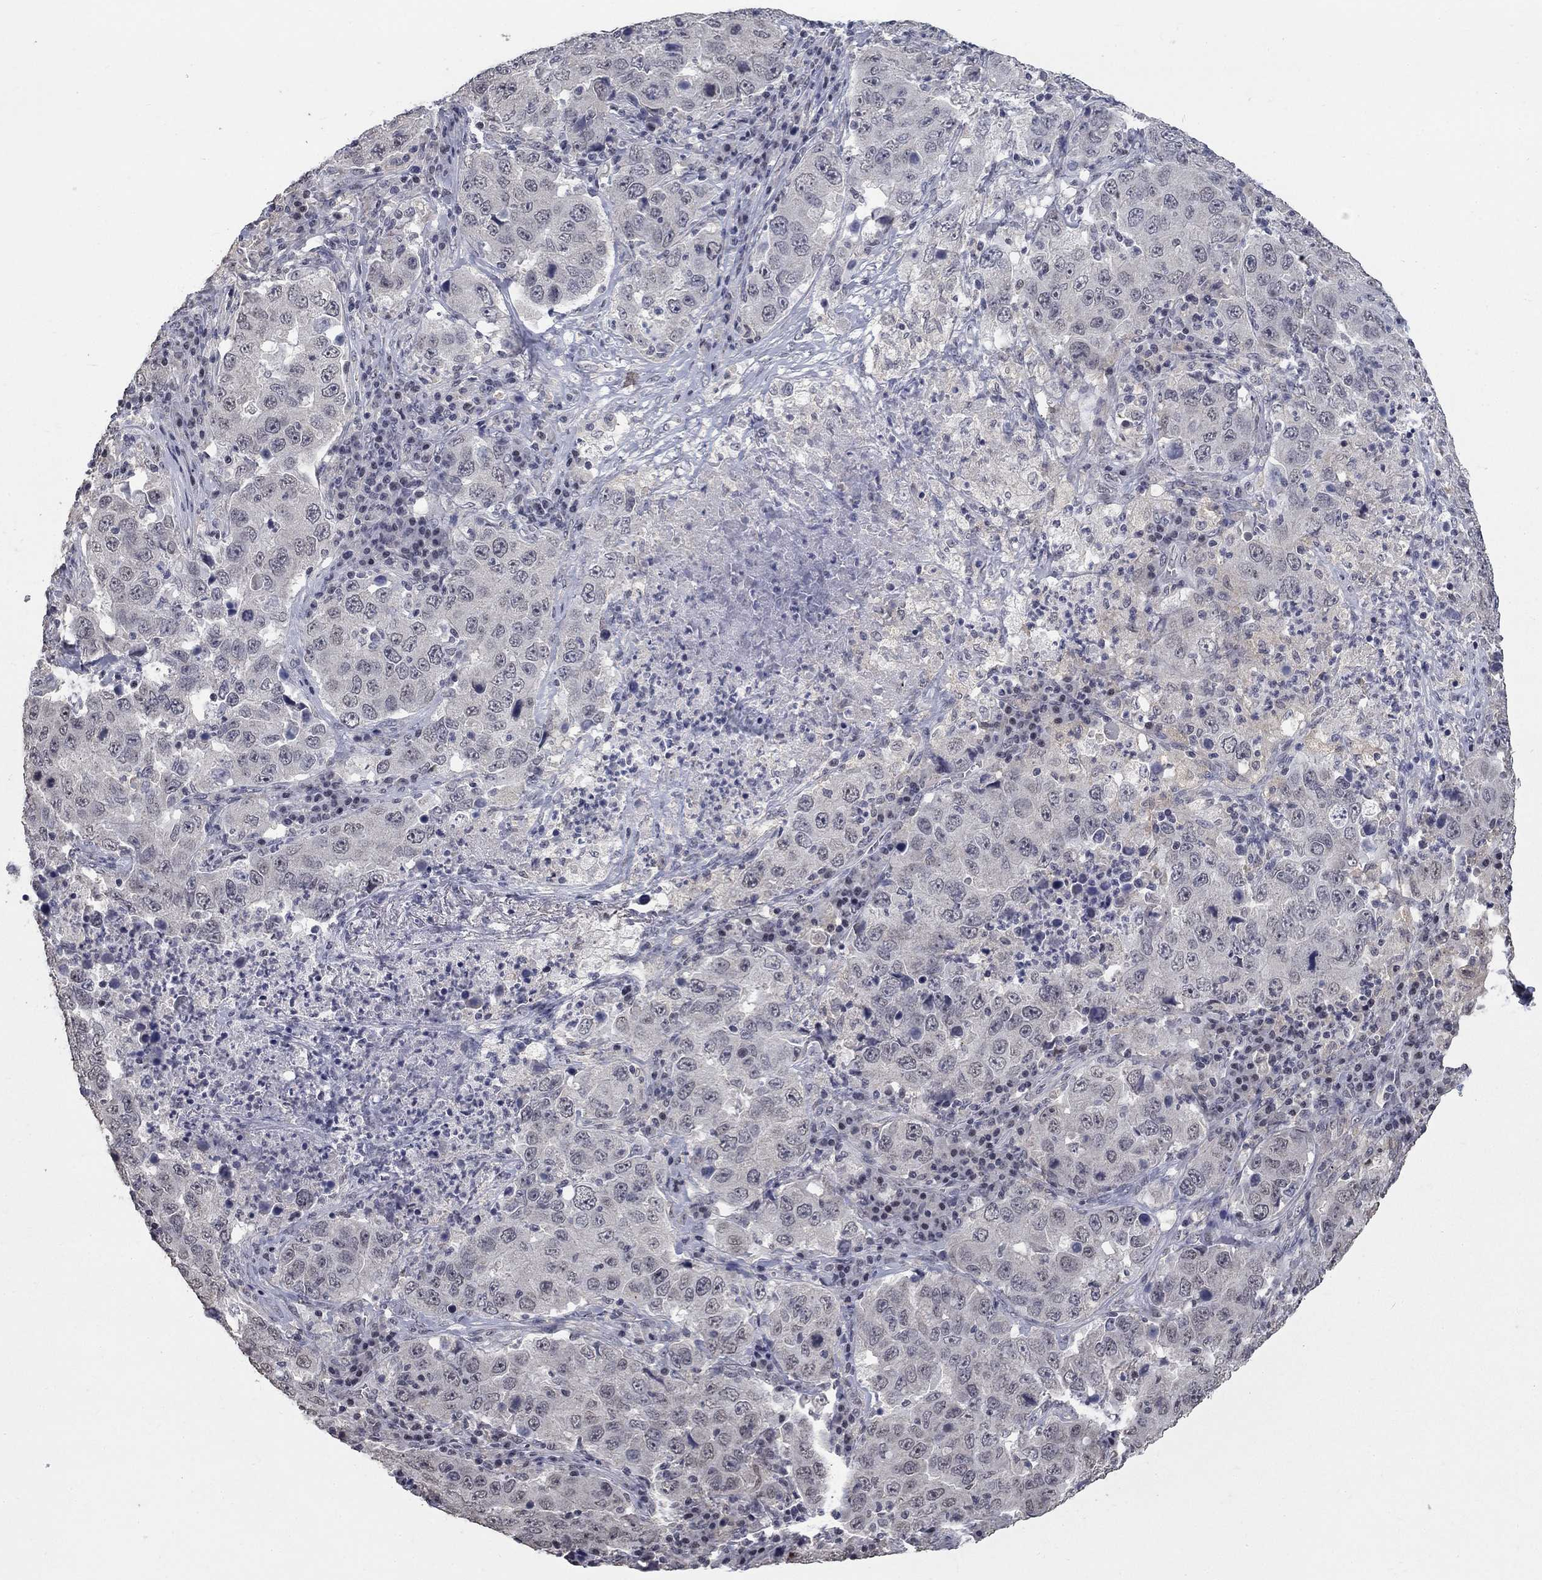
{"staining": {"intensity": "negative", "quantity": "none", "location": "none"}, "tissue": "lung cancer", "cell_type": "Tumor cells", "image_type": "cancer", "snomed": [{"axis": "morphology", "description": "Adenocarcinoma, NOS"}, {"axis": "topography", "description": "Lung"}], "caption": "A high-resolution photomicrograph shows immunohistochemistry staining of lung adenocarcinoma, which exhibits no significant positivity in tumor cells.", "gene": "SPATA33", "patient": {"sex": "male", "age": 73}}